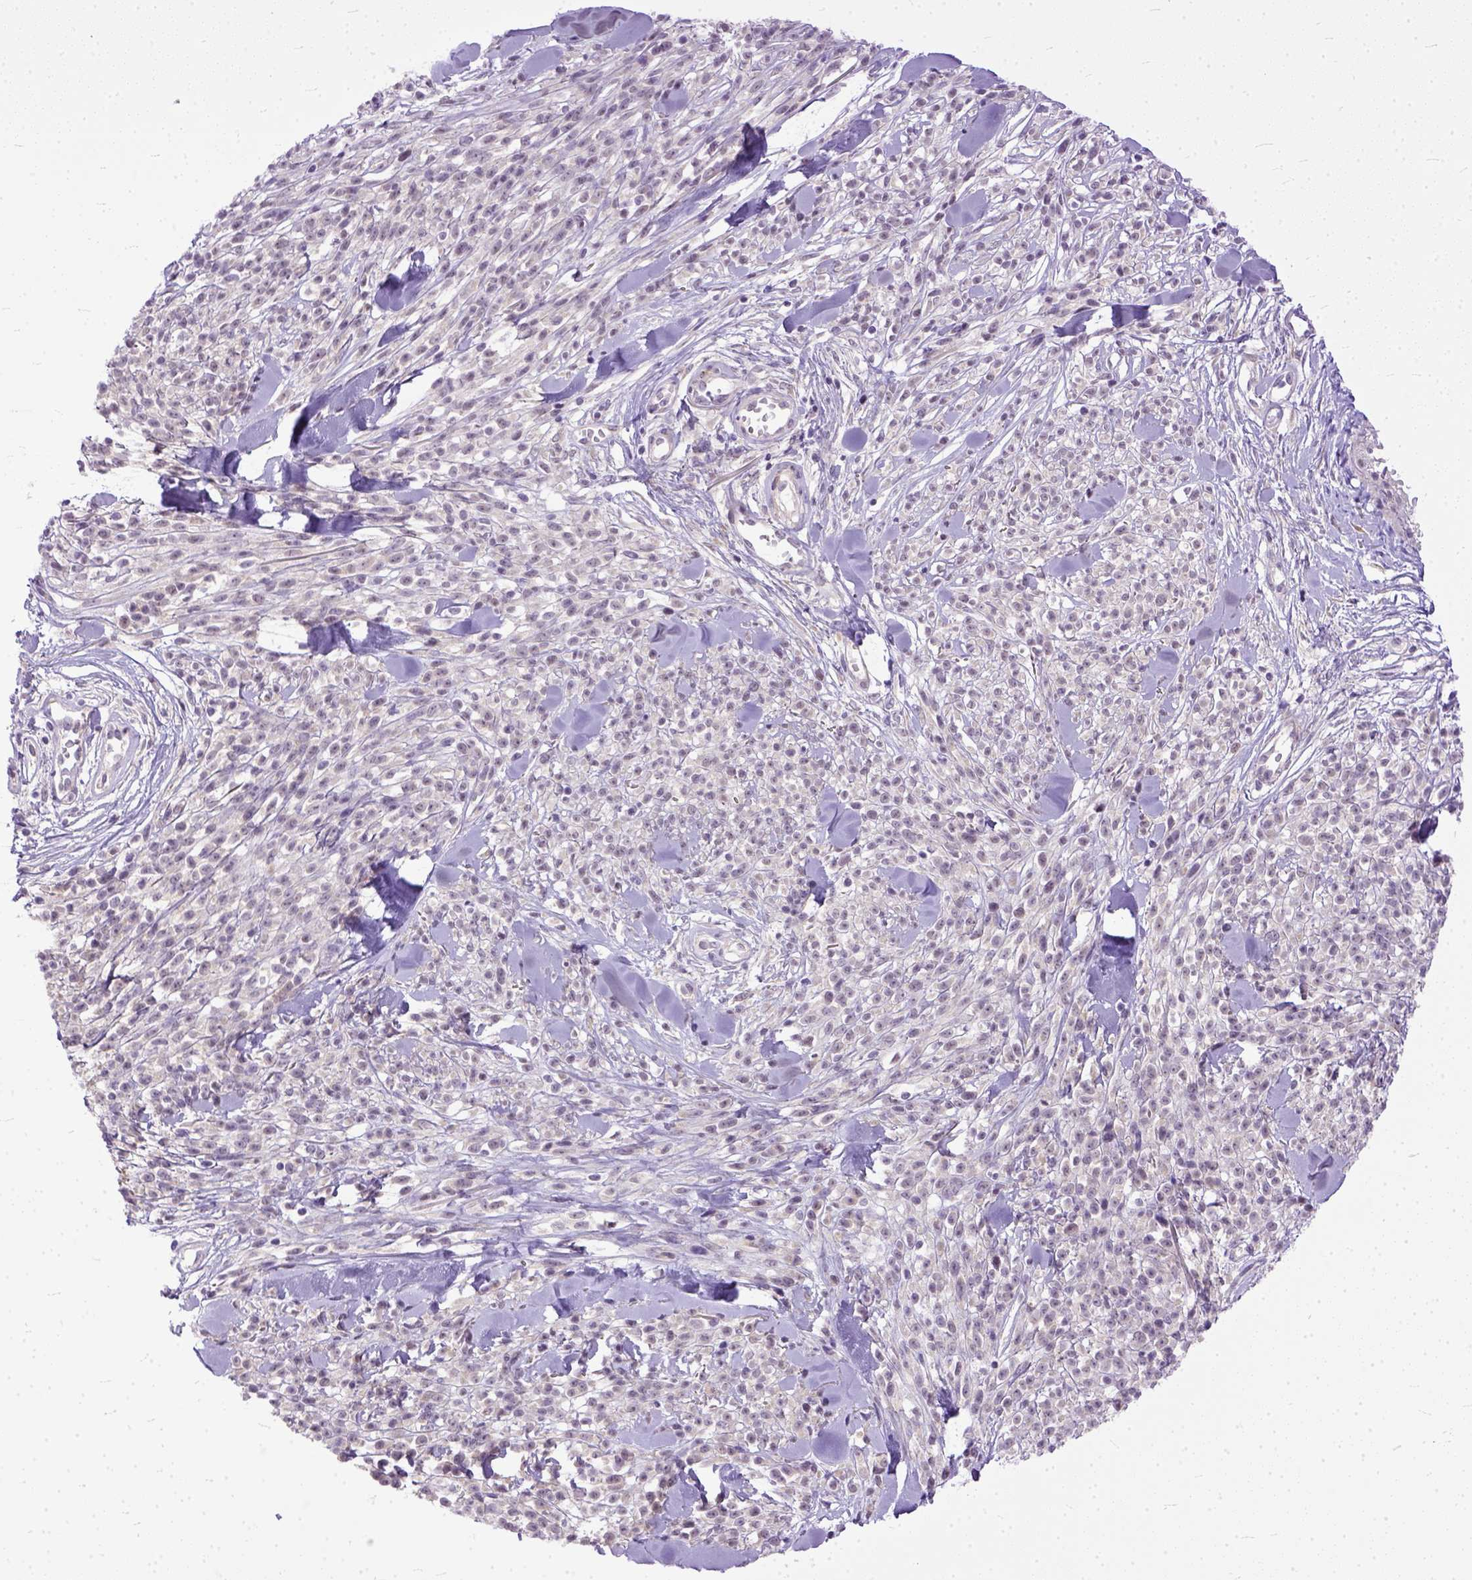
{"staining": {"intensity": "negative", "quantity": "none", "location": "none"}, "tissue": "melanoma", "cell_type": "Tumor cells", "image_type": "cancer", "snomed": [{"axis": "morphology", "description": "Malignant melanoma, NOS"}, {"axis": "topography", "description": "Skin"}, {"axis": "topography", "description": "Skin of trunk"}], "caption": "Malignant melanoma stained for a protein using immunohistochemistry exhibits no expression tumor cells.", "gene": "TCEAL7", "patient": {"sex": "male", "age": 74}}